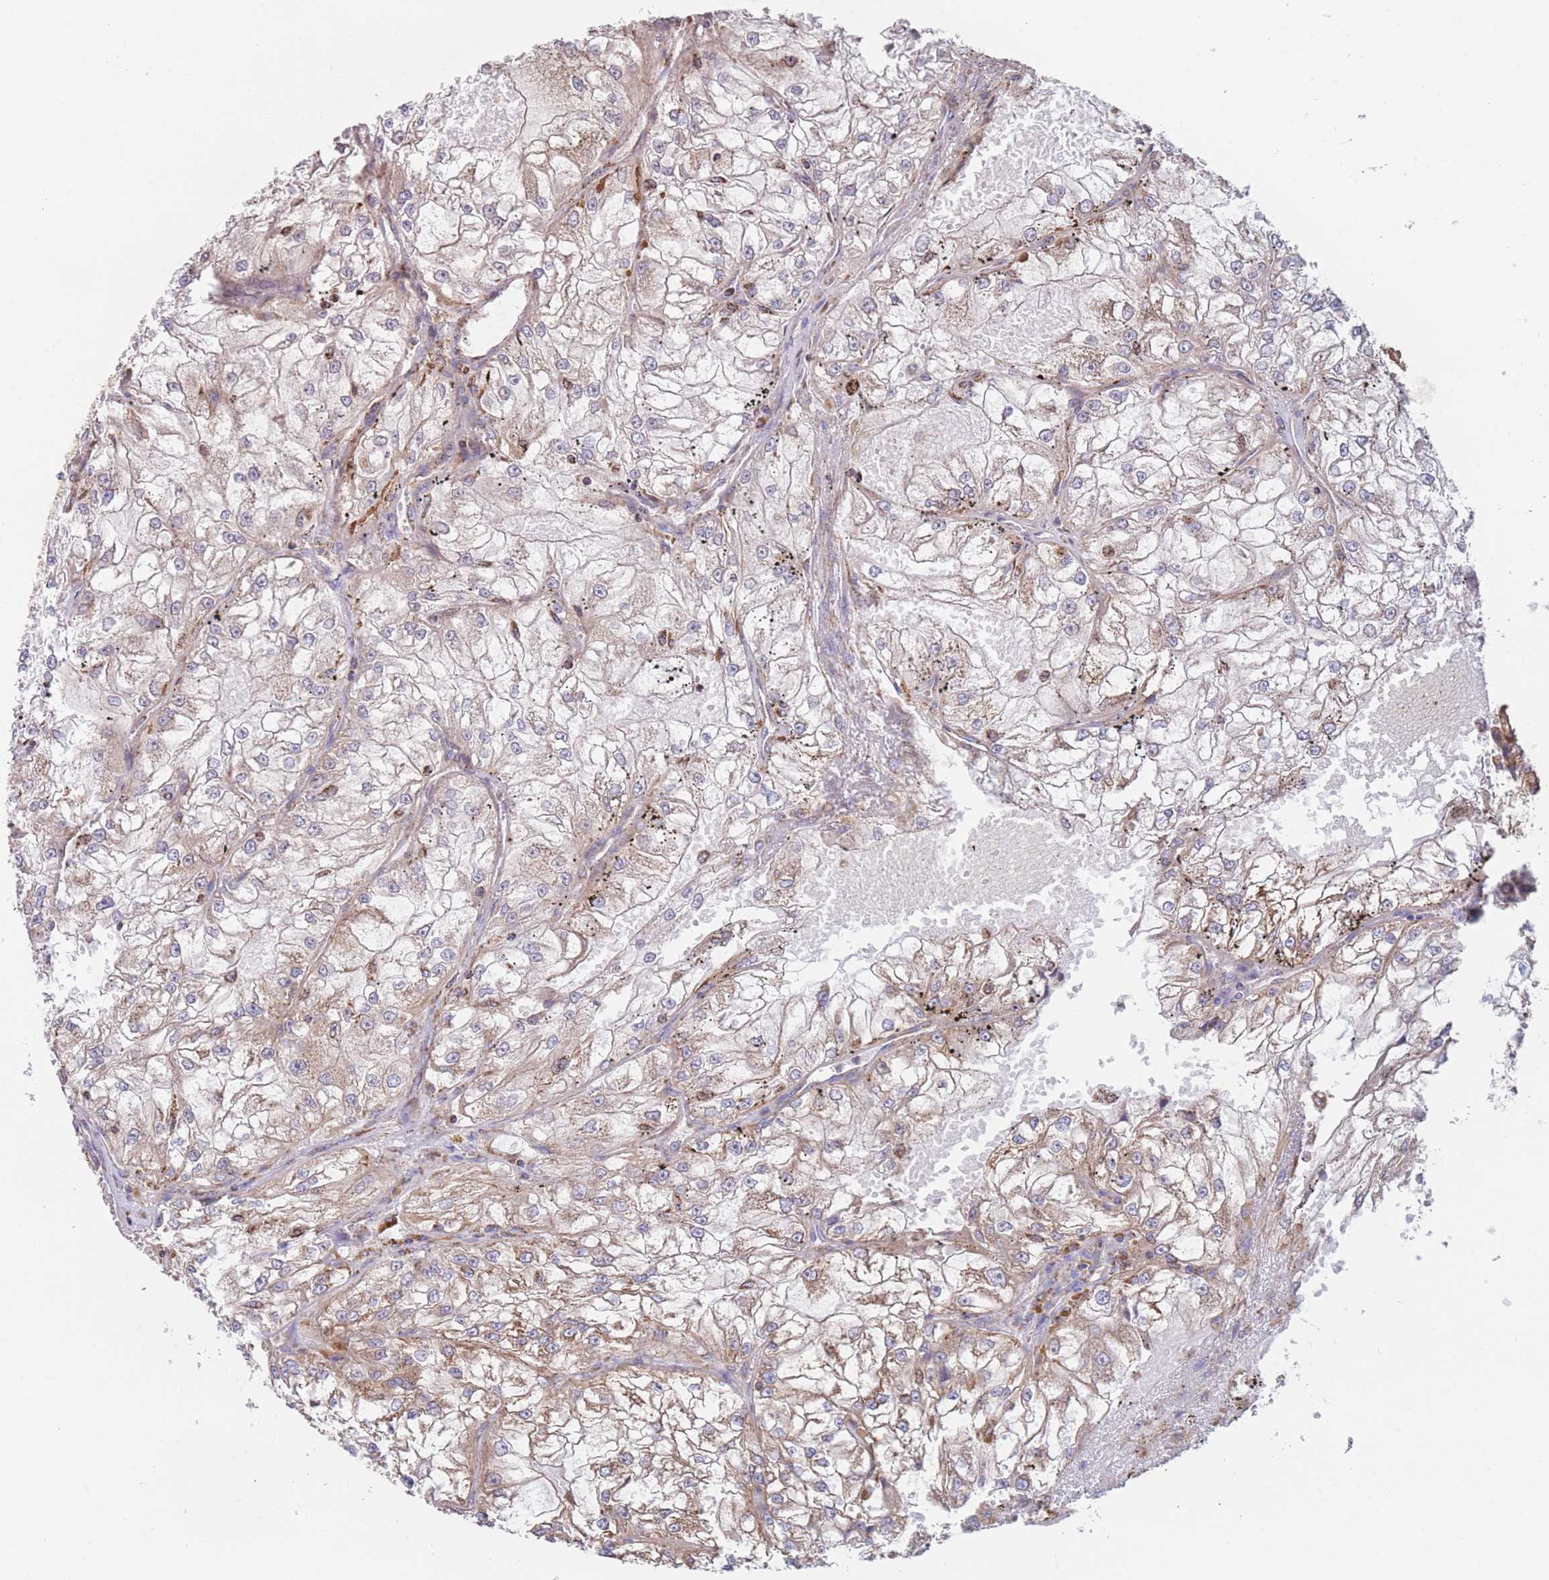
{"staining": {"intensity": "moderate", "quantity": ">75%", "location": "cytoplasmic/membranous"}, "tissue": "renal cancer", "cell_type": "Tumor cells", "image_type": "cancer", "snomed": [{"axis": "morphology", "description": "Adenocarcinoma, NOS"}, {"axis": "topography", "description": "Kidney"}], "caption": "The image demonstrates a brown stain indicating the presence of a protein in the cytoplasmic/membranous of tumor cells in adenocarcinoma (renal).", "gene": "FKBP8", "patient": {"sex": "female", "age": 72}}